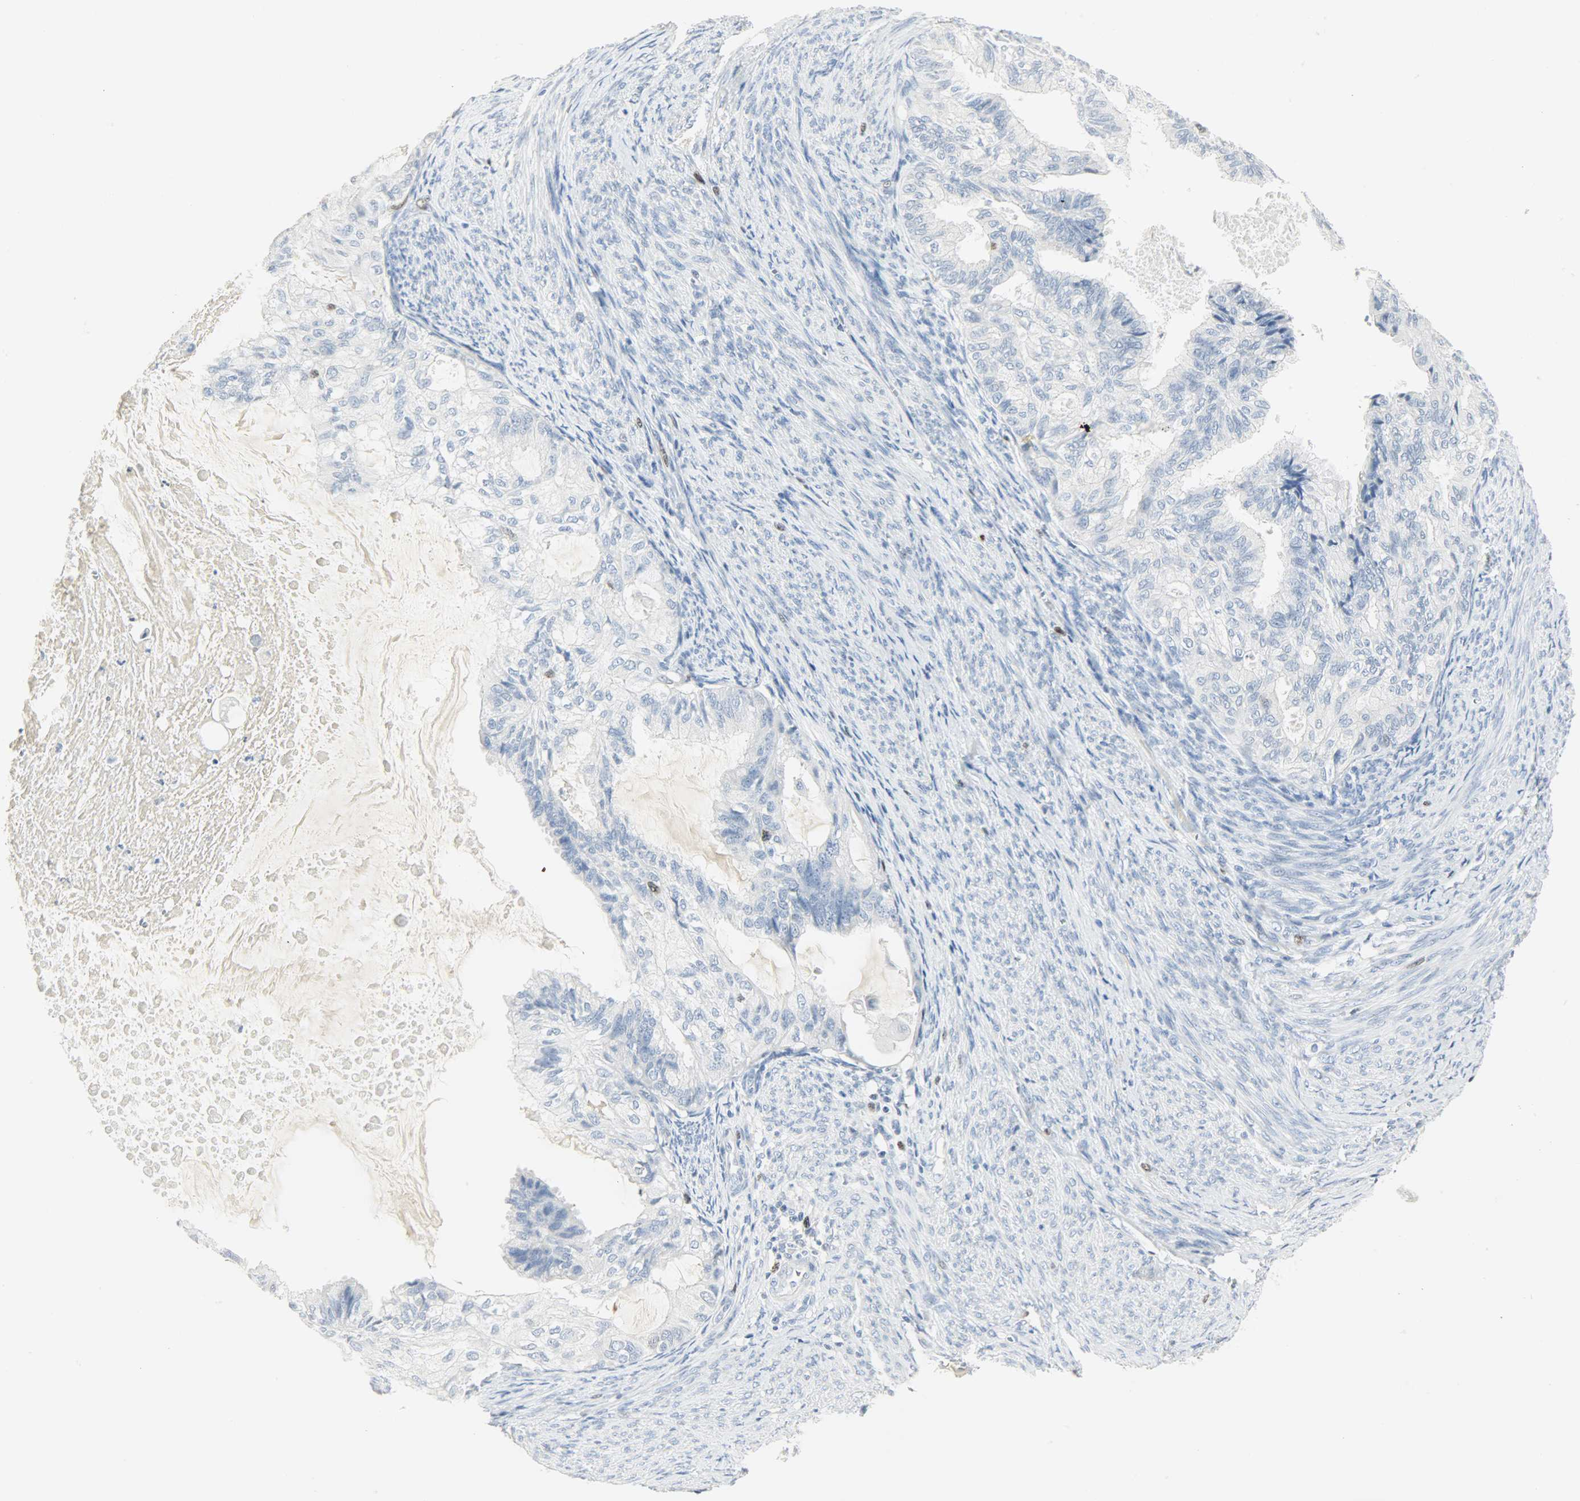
{"staining": {"intensity": "negative", "quantity": "none", "location": "none"}, "tissue": "cervical cancer", "cell_type": "Tumor cells", "image_type": "cancer", "snomed": [{"axis": "morphology", "description": "Normal tissue, NOS"}, {"axis": "morphology", "description": "Adenocarcinoma, NOS"}, {"axis": "topography", "description": "Cervix"}, {"axis": "topography", "description": "Endometrium"}], "caption": "The micrograph displays no significant positivity in tumor cells of cervical cancer. The staining is performed using DAB brown chromogen with nuclei counter-stained in using hematoxylin.", "gene": "HELLS", "patient": {"sex": "female", "age": 86}}